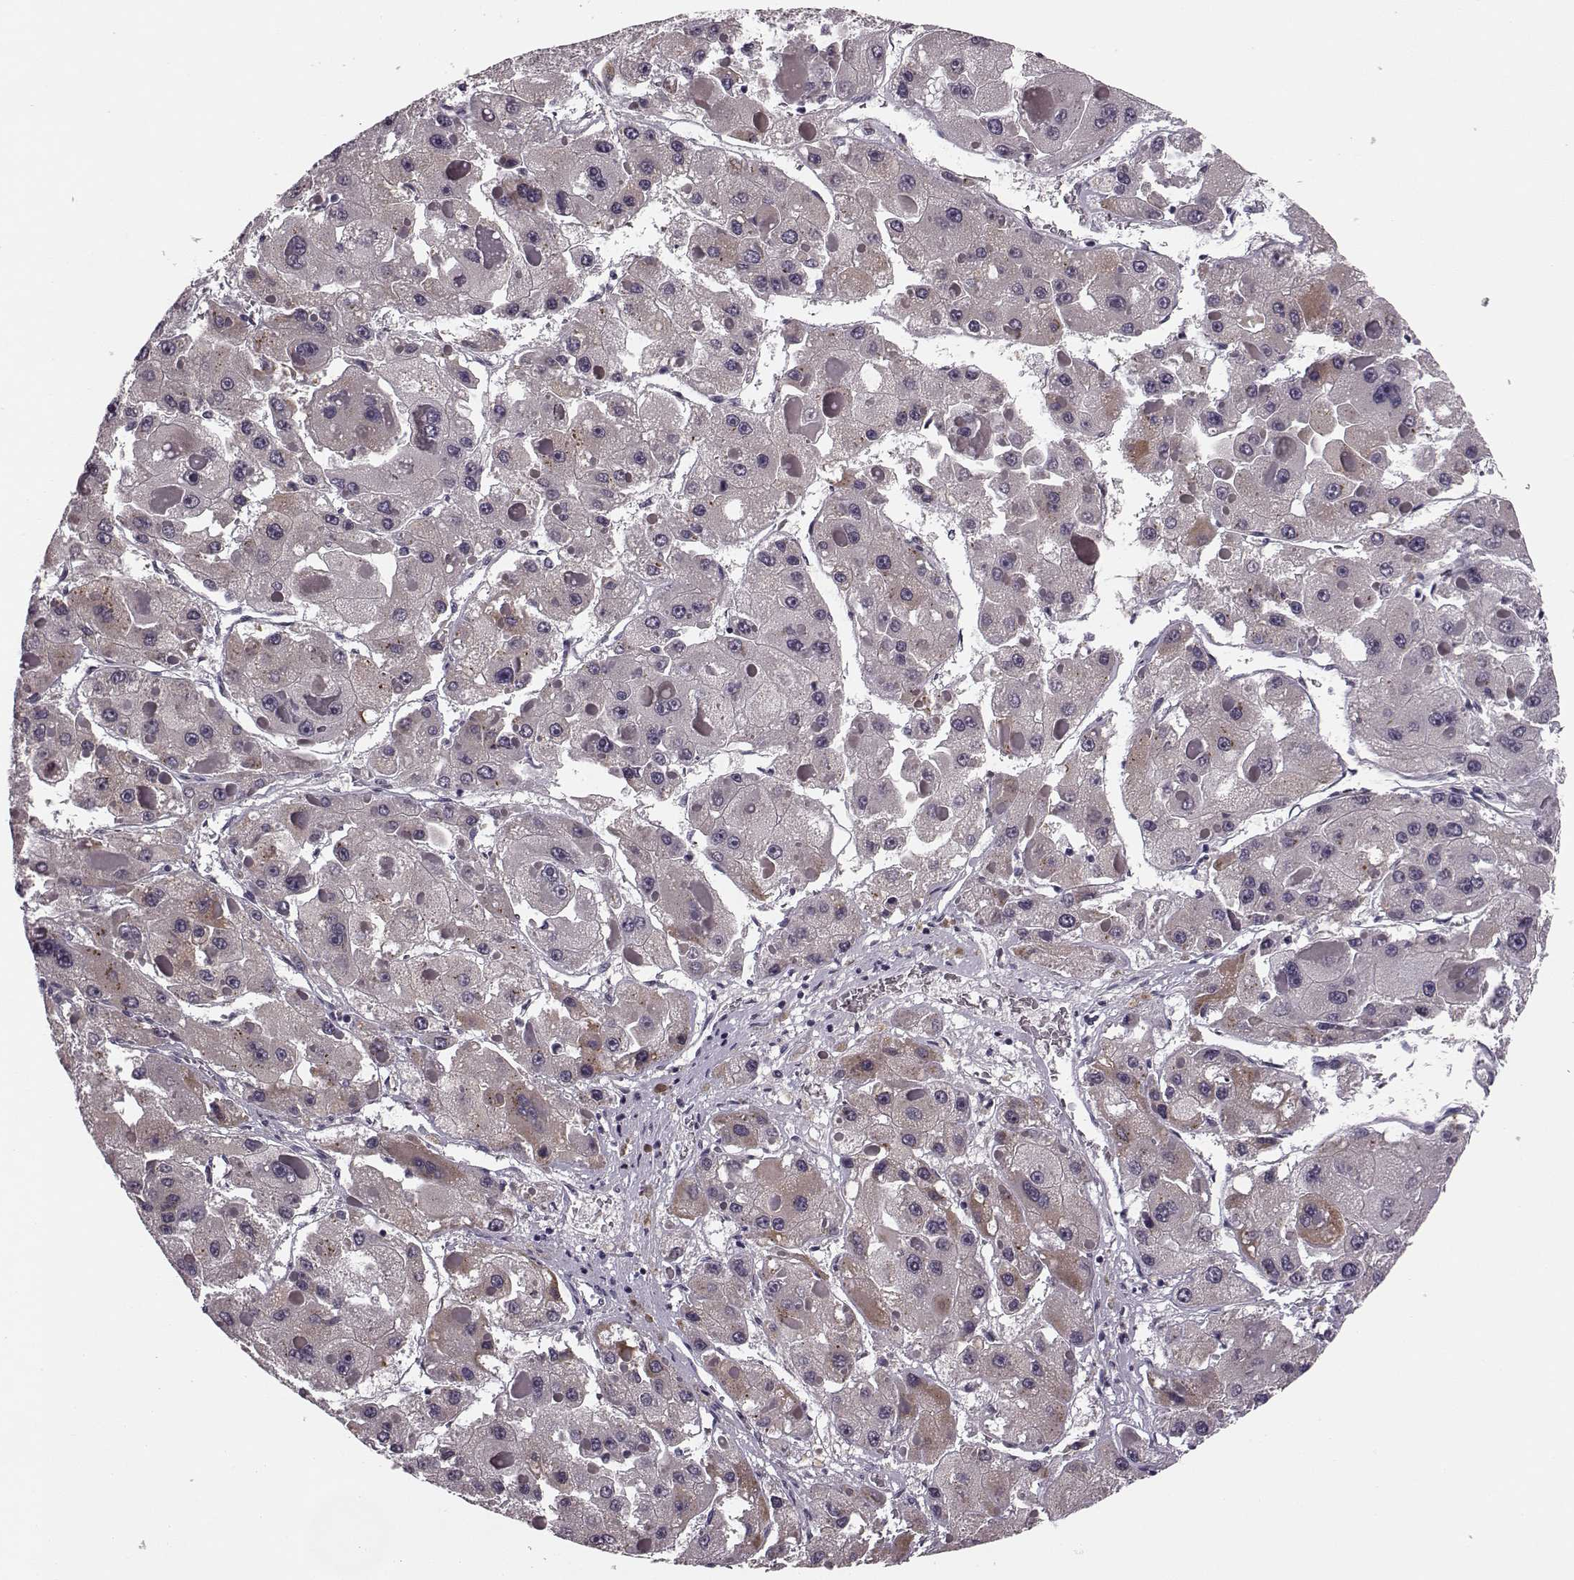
{"staining": {"intensity": "weak", "quantity": "<25%", "location": "cytoplasmic/membranous"}, "tissue": "liver cancer", "cell_type": "Tumor cells", "image_type": "cancer", "snomed": [{"axis": "morphology", "description": "Carcinoma, Hepatocellular, NOS"}, {"axis": "topography", "description": "Liver"}], "caption": "IHC histopathology image of neoplastic tissue: human hepatocellular carcinoma (liver) stained with DAB reveals no significant protein expression in tumor cells.", "gene": "FAM234B", "patient": {"sex": "female", "age": 73}}